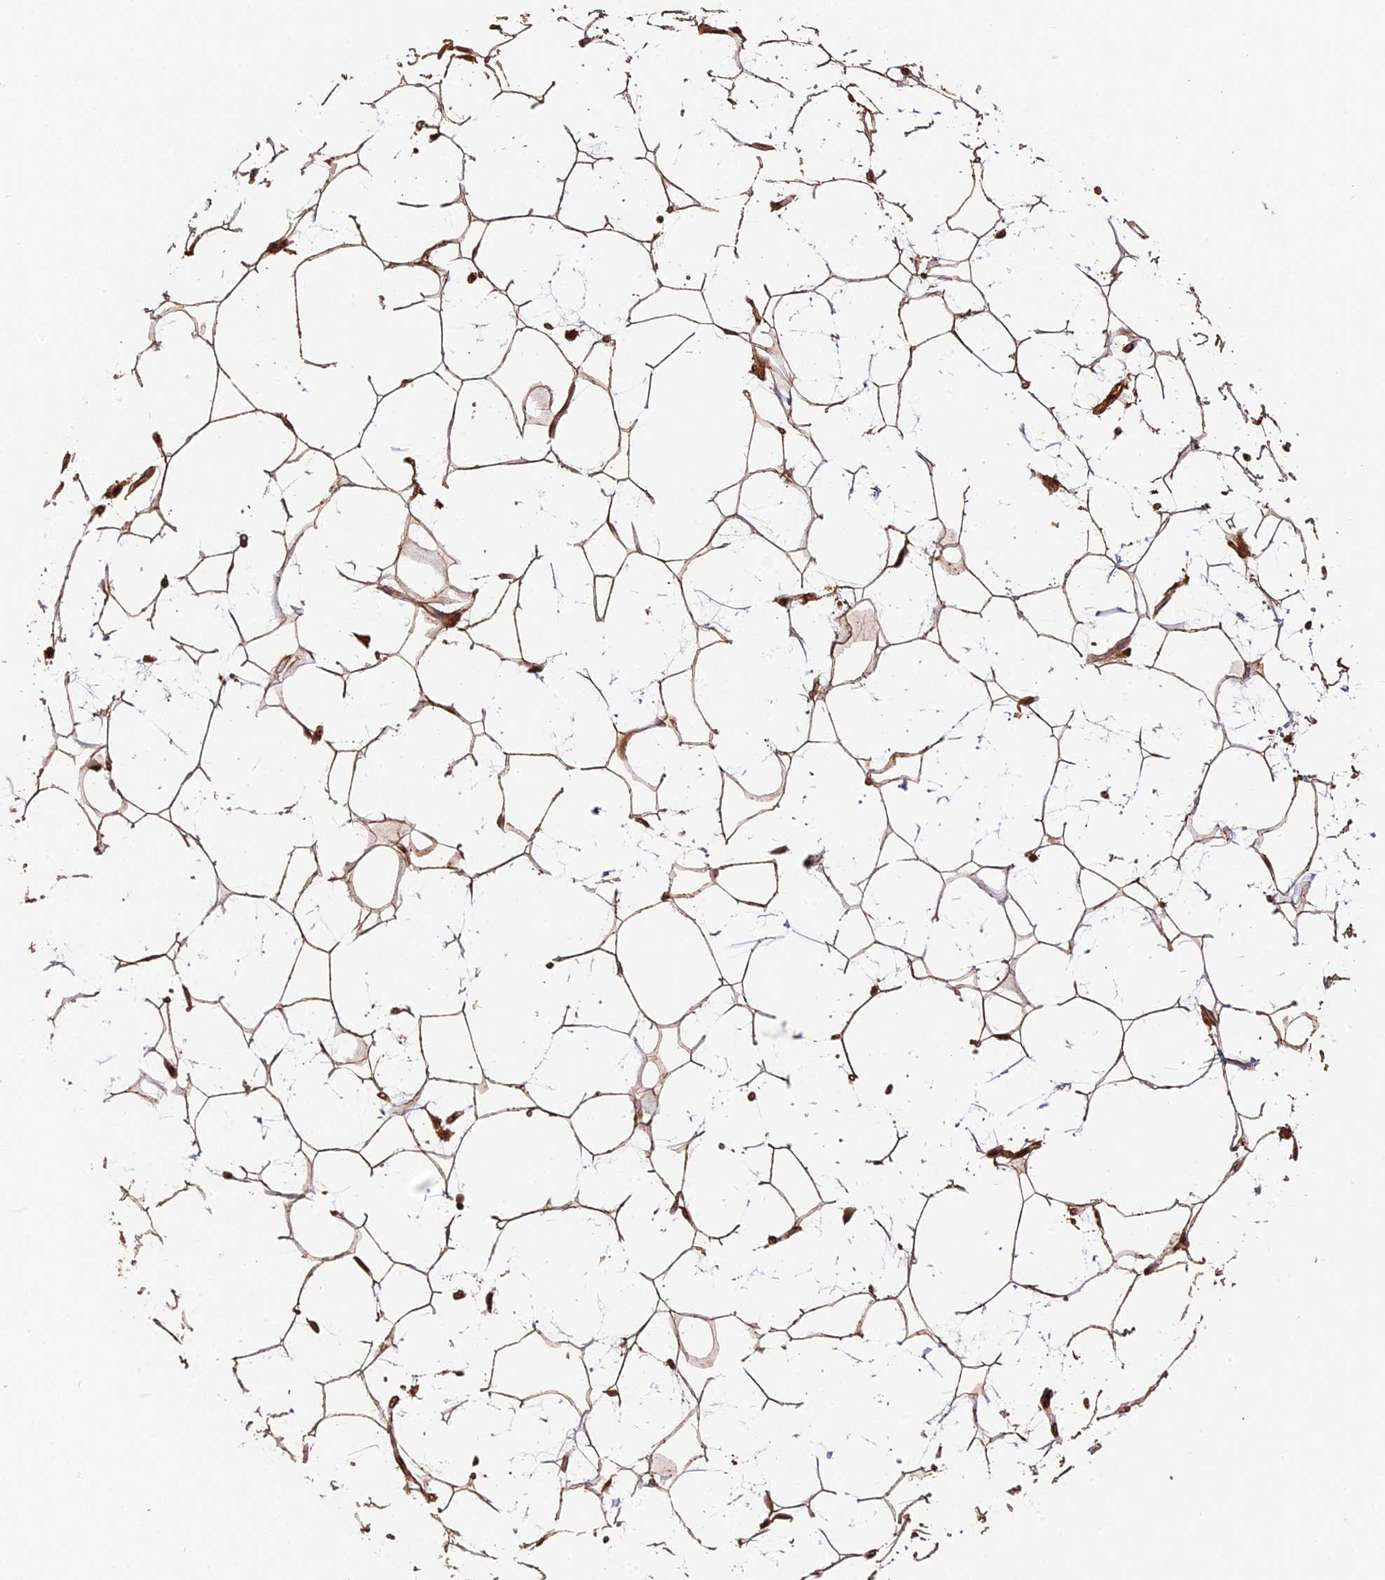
{"staining": {"intensity": "strong", "quantity": ">75%", "location": "cytoplasmic/membranous"}, "tissue": "adipose tissue", "cell_type": "Adipocytes", "image_type": "normal", "snomed": [{"axis": "morphology", "description": "Normal tissue, NOS"}, {"axis": "topography", "description": "Breast"}], "caption": "DAB immunohistochemical staining of normal human adipose tissue displays strong cytoplasmic/membranous protein positivity in approximately >75% of adipocytes. (Brightfield microscopy of DAB IHC at high magnification).", "gene": "PPP1R37", "patient": {"sex": "female", "age": 26}}